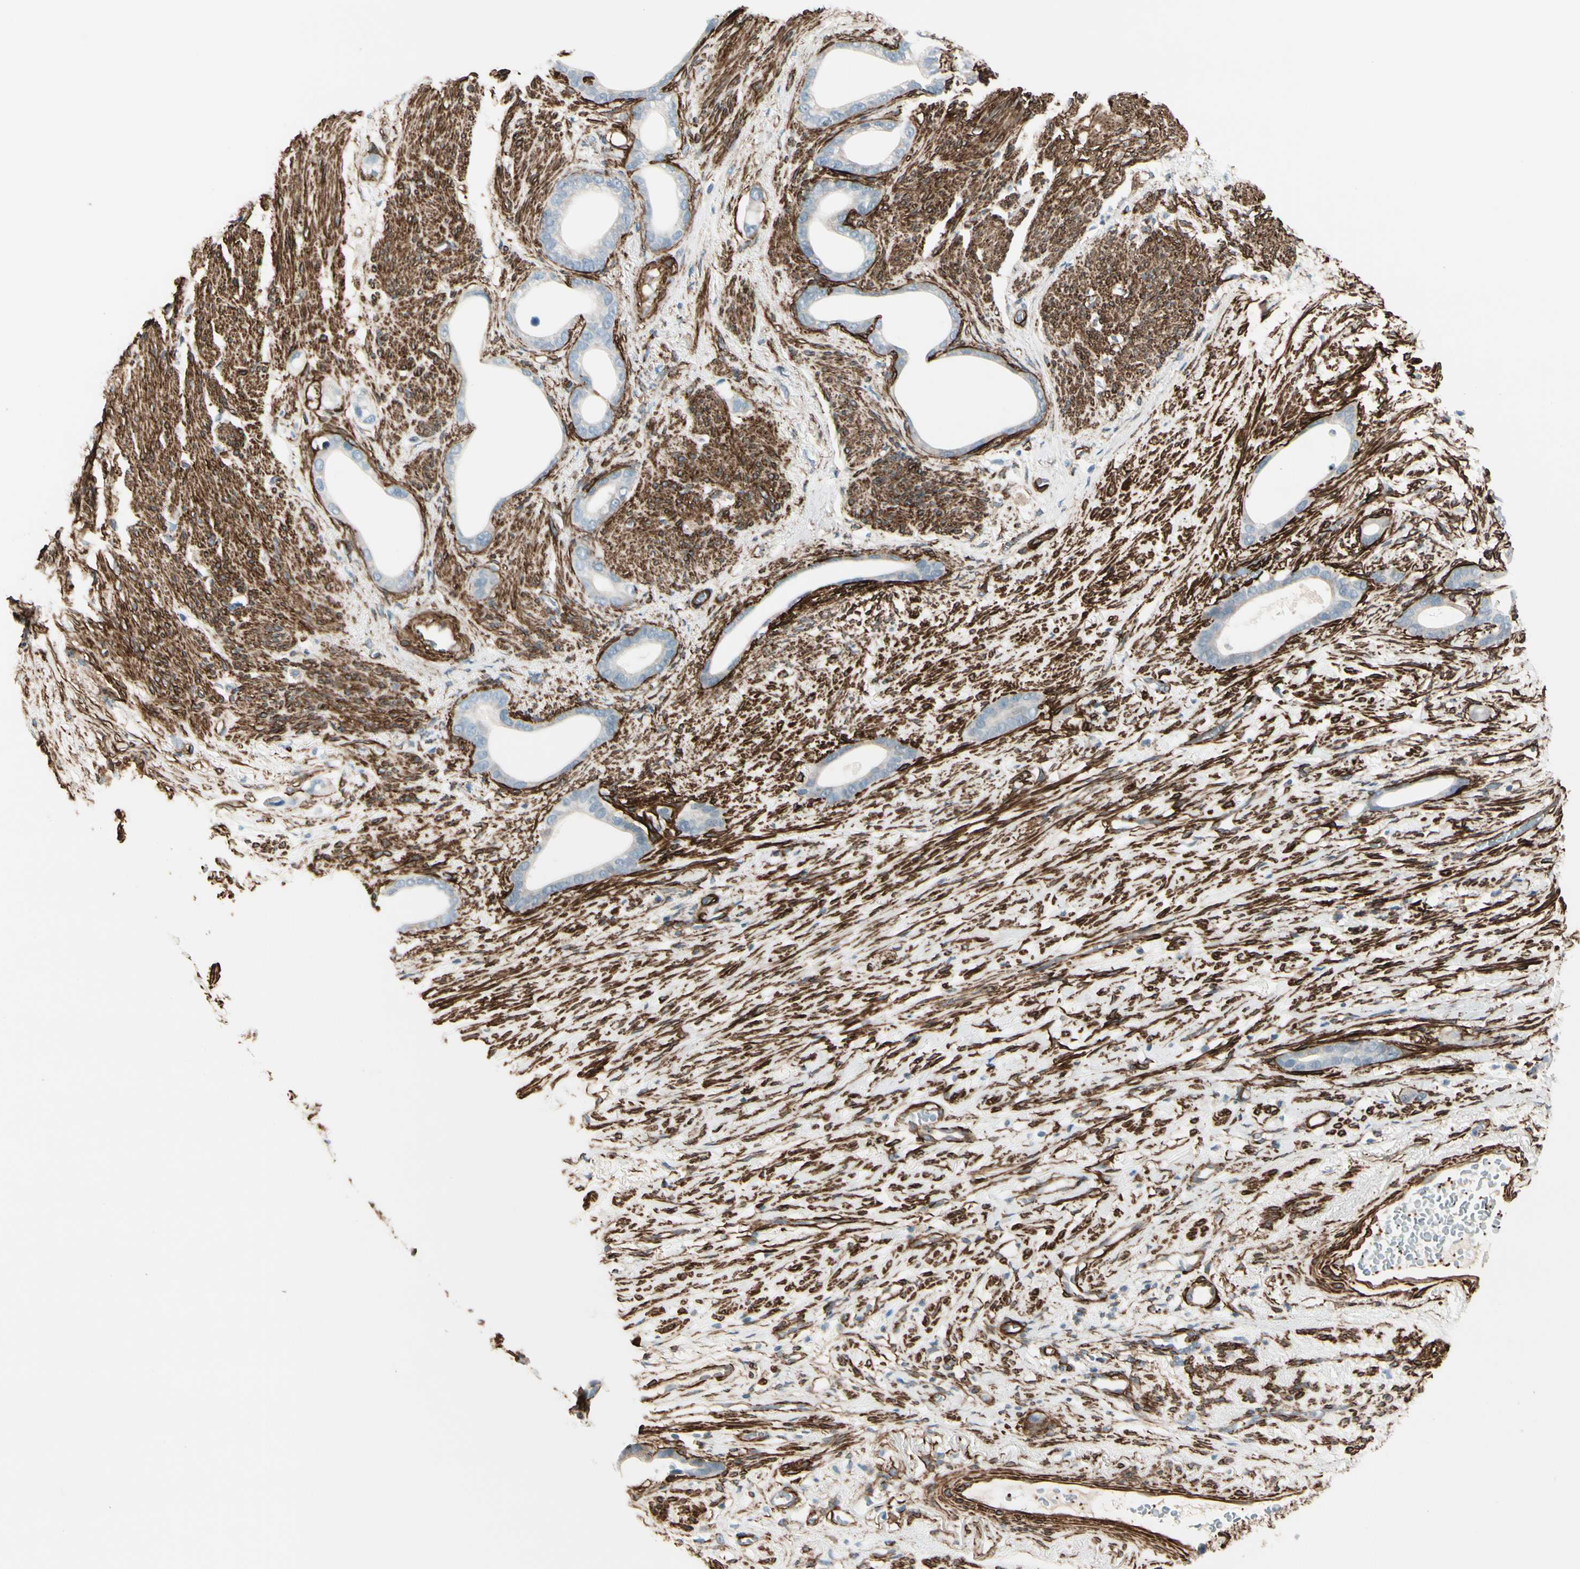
{"staining": {"intensity": "negative", "quantity": "none", "location": "none"}, "tissue": "stomach cancer", "cell_type": "Tumor cells", "image_type": "cancer", "snomed": [{"axis": "morphology", "description": "Adenocarcinoma, NOS"}, {"axis": "topography", "description": "Stomach"}], "caption": "The image exhibits no staining of tumor cells in stomach adenocarcinoma.", "gene": "CALD1", "patient": {"sex": "female", "age": 75}}